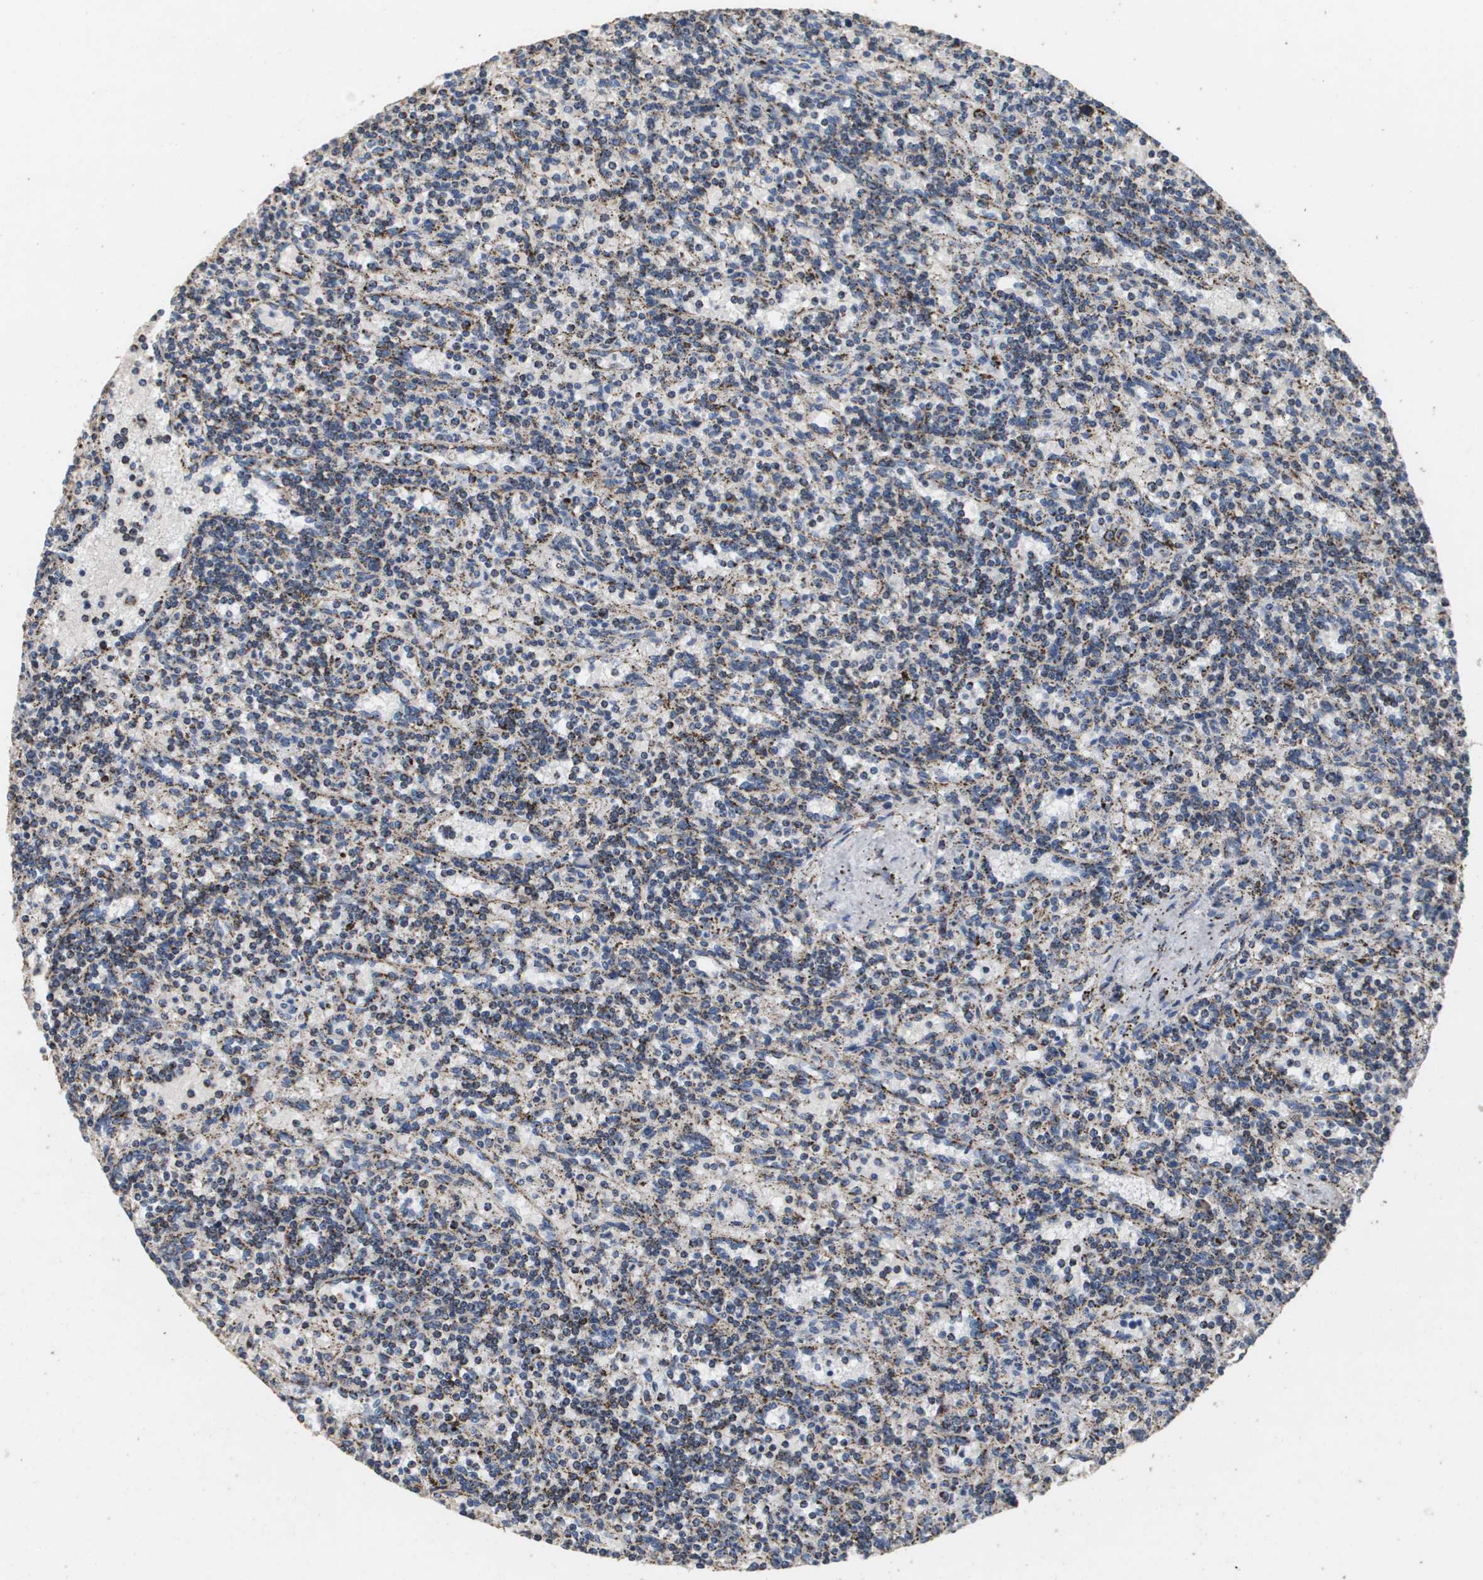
{"staining": {"intensity": "strong", "quantity": ">75%", "location": "cytoplasmic/membranous"}, "tissue": "lymphoma", "cell_type": "Tumor cells", "image_type": "cancer", "snomed": [{"axis": "morphology", "description": "Malignant lymphoma, non-Hodgkin's type, Low grade"}, {"axis": "topography", "description": "Spleen"}], "caption": "High-magnification brightfield microscopy of lymphoma stained with DAB (brown) and counterstained with hematoxylin (blue). tumor cells exhibit strong cytoplasmic/membranous expression is present in approximately>75% of cells.", "gene": "ATP5F1B", "patient": {"sex": "male", "age": 73}}